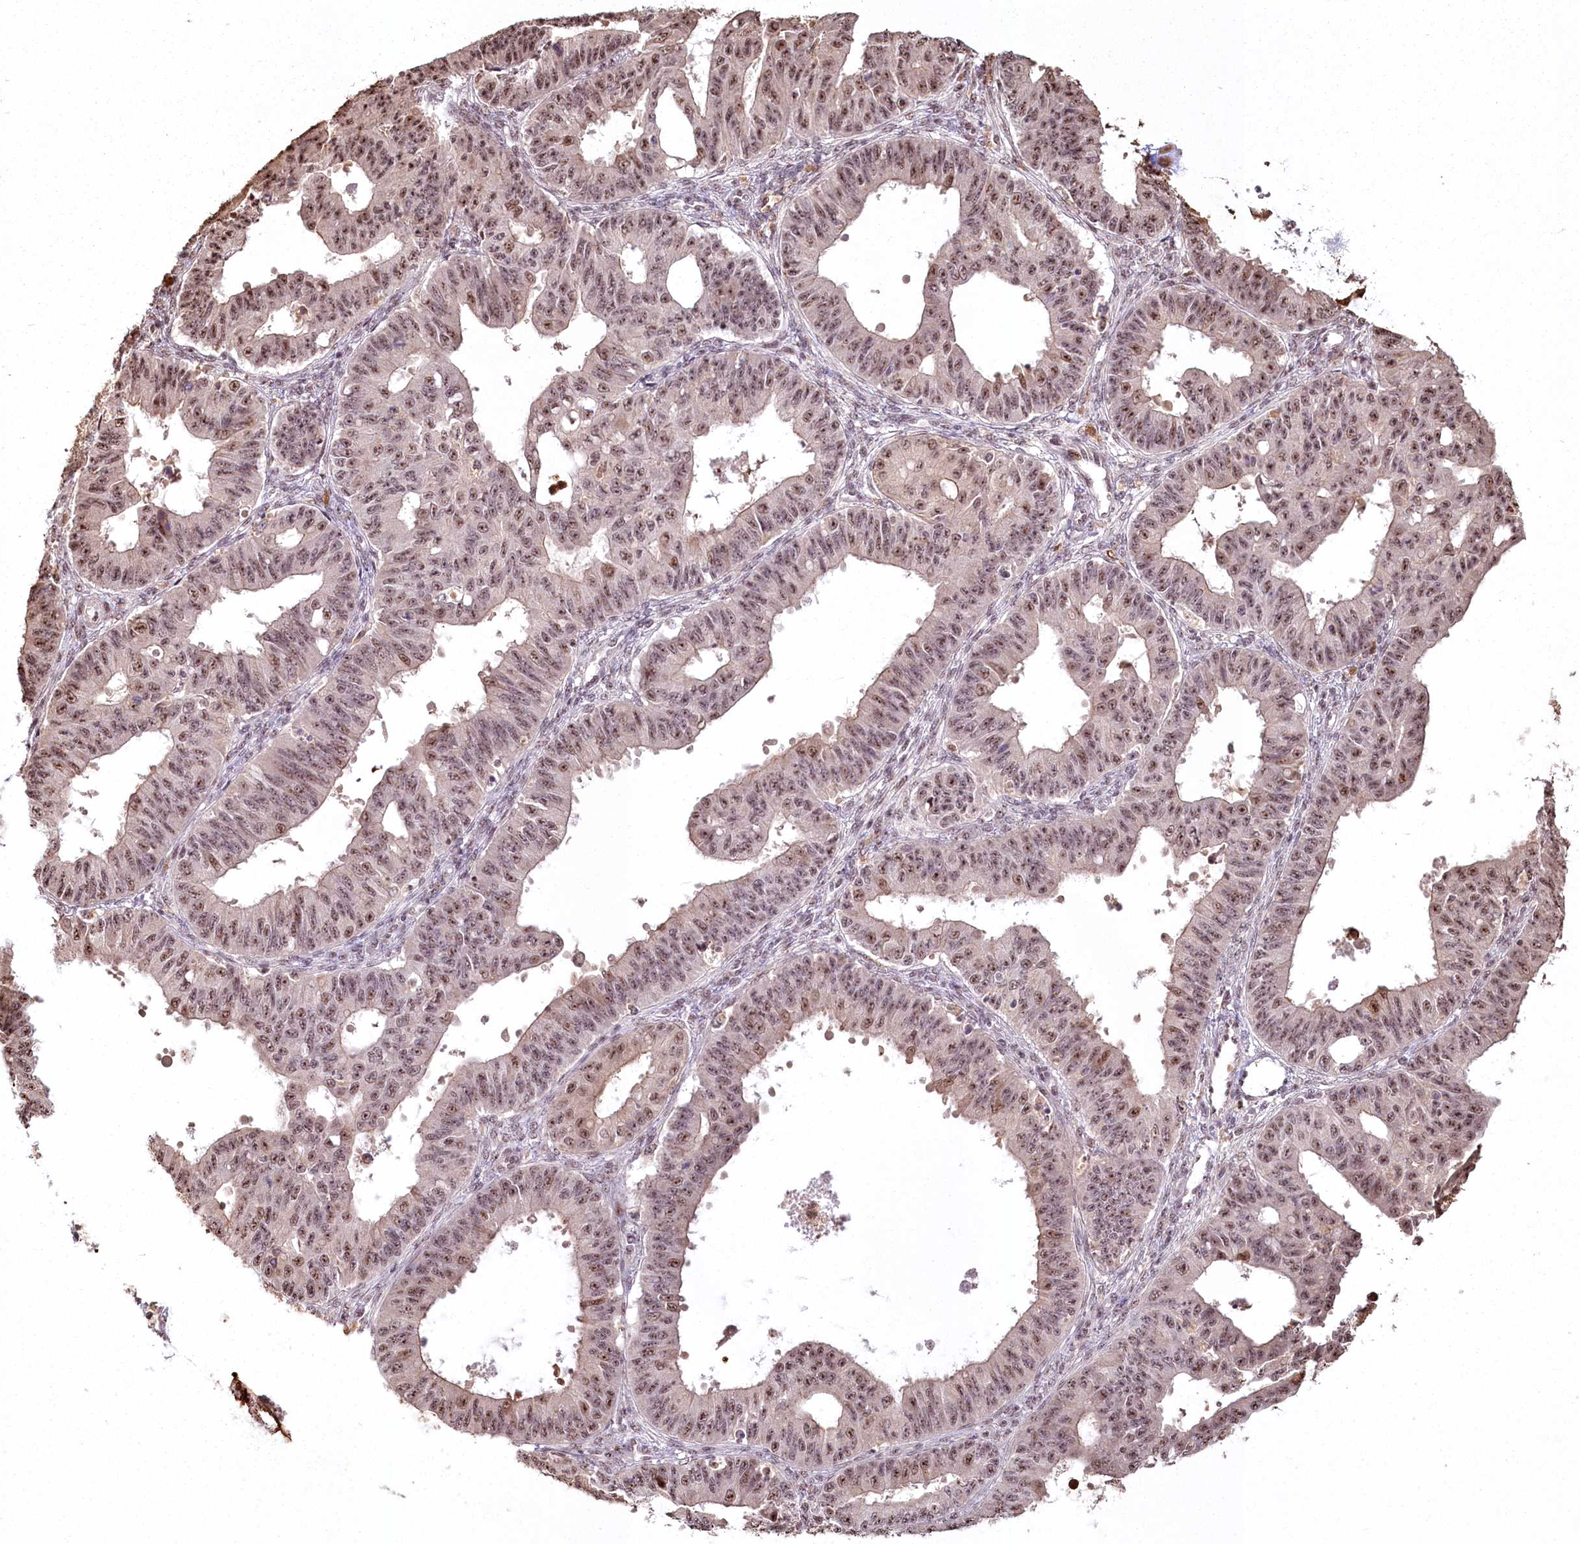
{"staining": {"intensity": "weak", "quantity": ">75%", "location": "nuclear"}, "tissue": "ovarian cancer", "cell_type": "Tumor cells", "image_type": "cancer", "snomed": [{"axis": "morphology", "description": "Carcinoma, endometroid"}, {"axis": "topography", "description": "Appendix"}, {"axis": "topography", "description": "Ovary"}], "caption": "An immunohistochemistry (IHC) micrograph of tumor tissue is shown. Protein staining in brown highlights weak nuclear positivity in ovarian endometroid carcinoma within tumor cells.", "gene": "PYROXD1", "patient": {"sex": "female", "age": 42}}